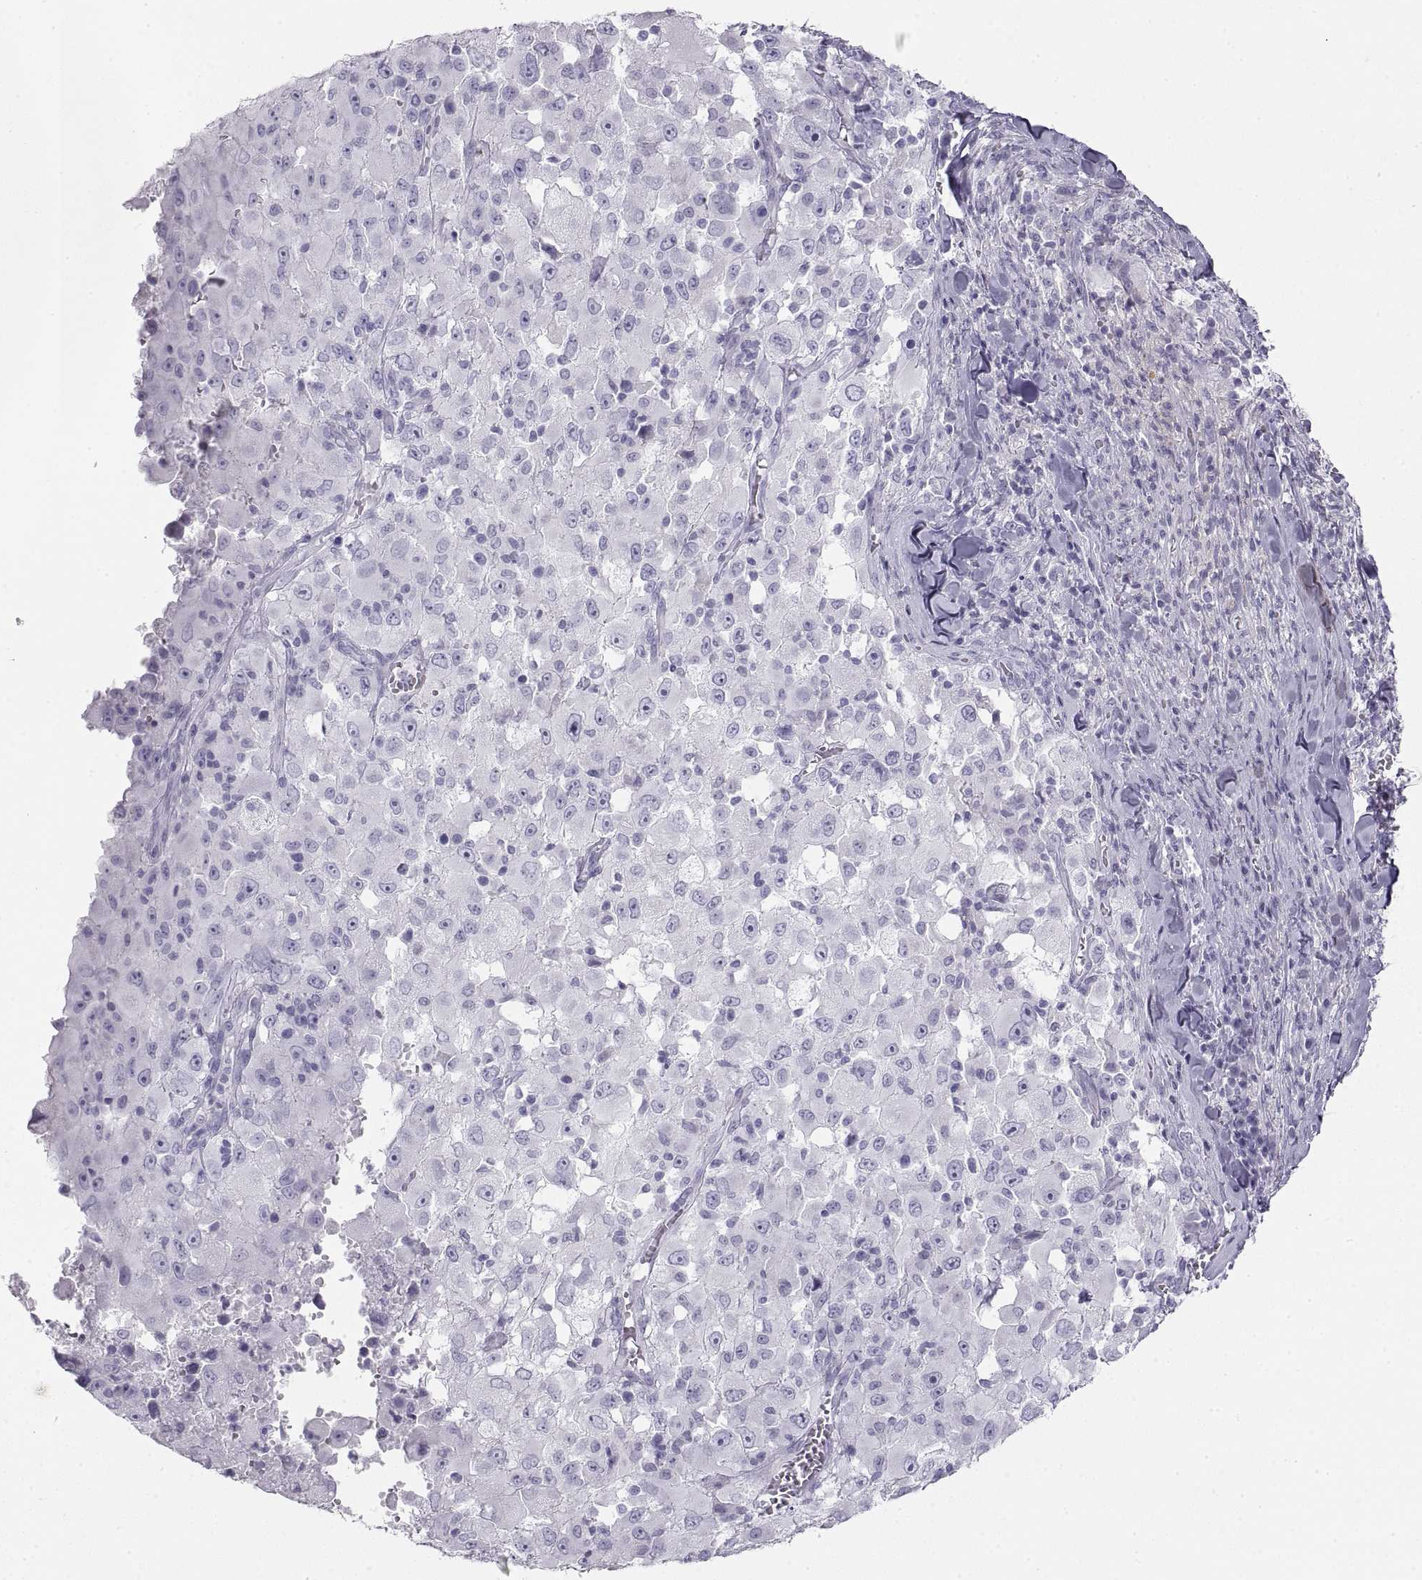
{"staining": {"intensity": "negative", "quantity": "none", "location": "none"}, "tissue": "melanoma", "cell_type": "Tumor cells", "image_type": "cancer", "snomed": [{"axis": "morphology", "description": "Malignant melanoma, Metastatic site"}, {"axis": "topography", "description": "Soft tissue"}], "caption": "Tumor cells show no significant protein expression in malignant melanoma (metastatic site). (Immunohistochemistry (ihc), brightfield microscopy, high magnification).", "gene": "SEMG1", "patient": {"sex": "male", "age": 50}}